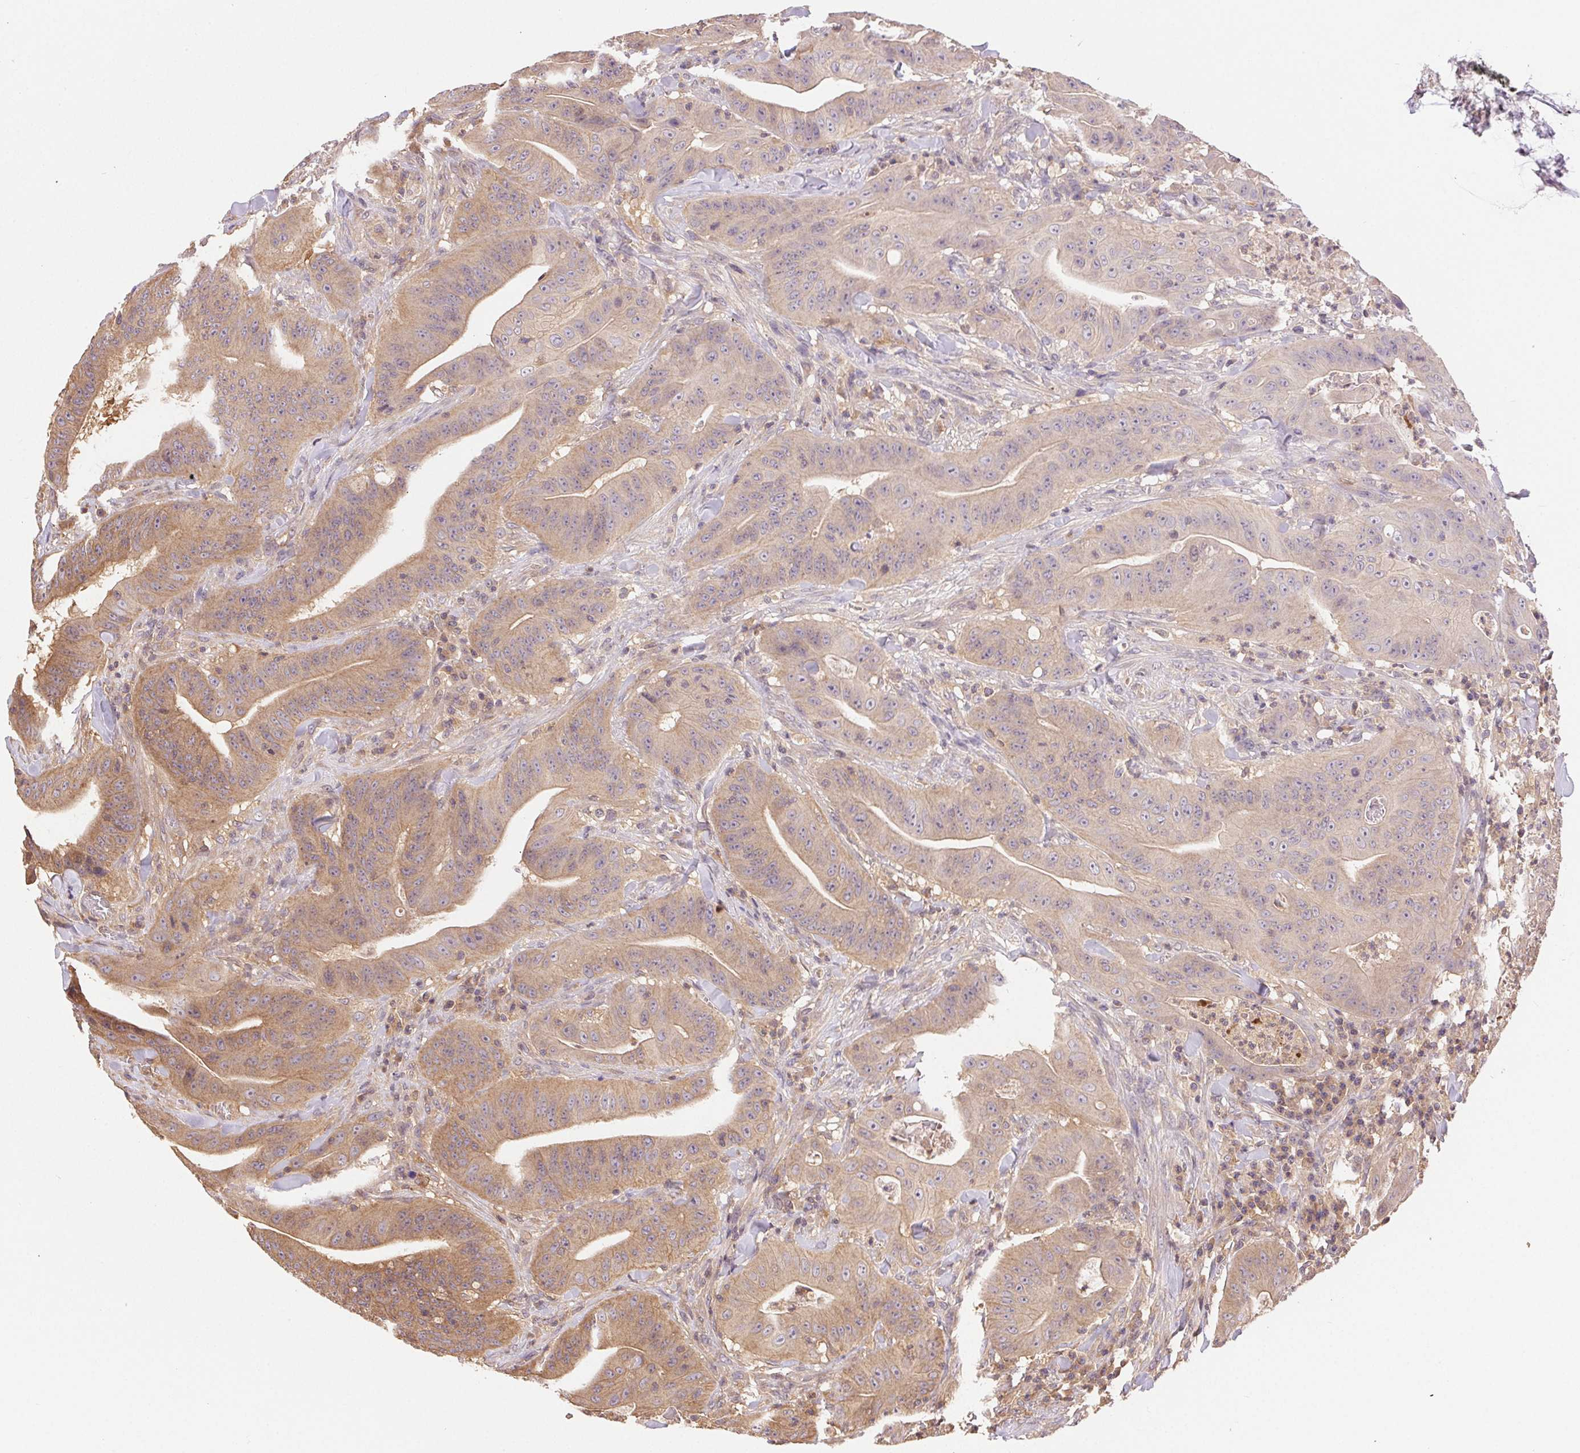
{"staining": {"intensity": "weak", "quantity": ">75%", "location": "cytoplasmic/membranous"}, "tissue": "colorectal cancer", "cell_type": "Tumor cells", "image_type": "cancer", "snomed": [{"axis": "morphology", "description": "Adenocarcinoma, NOS"}, {"axis": "topography", "description": "Colon"}], "caption": "Immunohistochemical staining of human colorectal cancer demonstrates low levels of weak cytoplasmic/membranous protein positivity in approximately >75% of tumor cells.", "gene": "GDI2", "patient": {"sex": "male", "age": 33}}